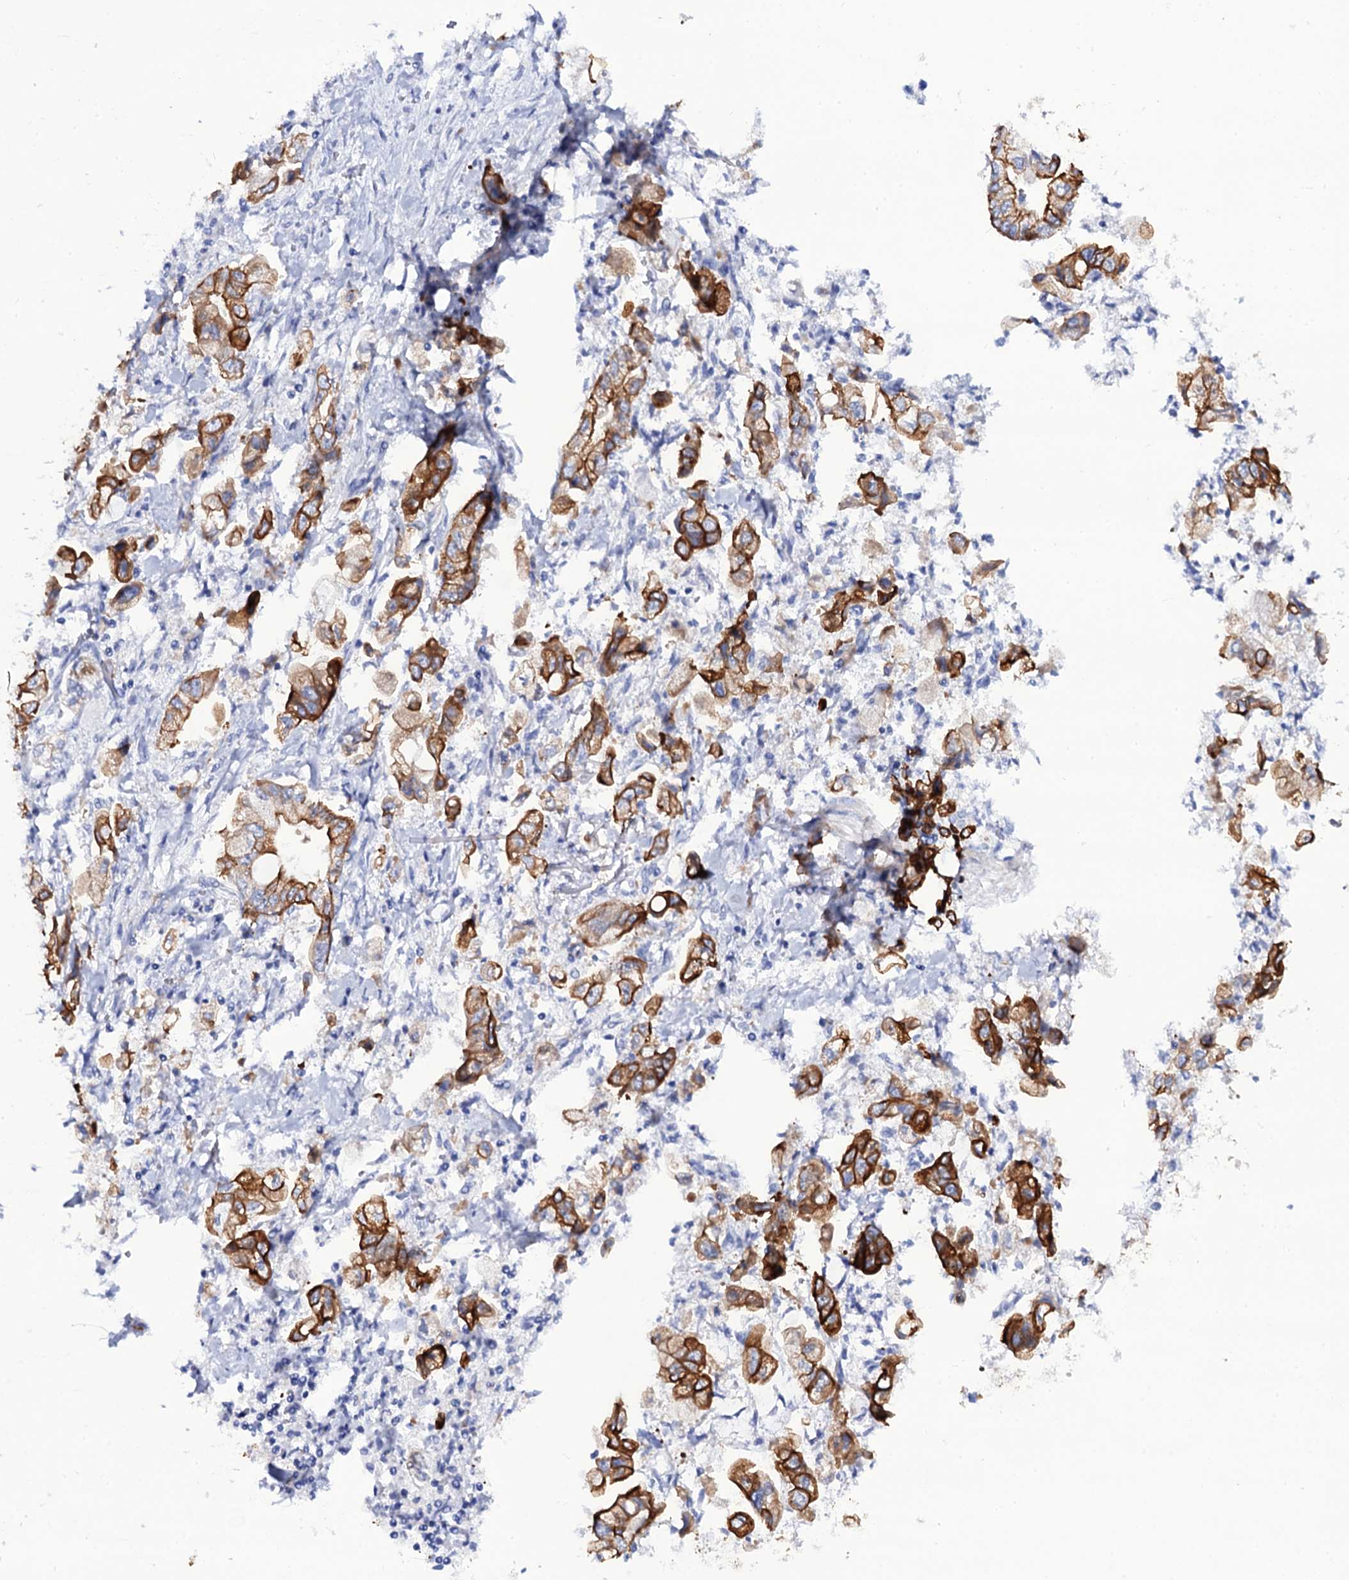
{"staining": {"intensity": "strong", "quantity": ">75%", "location": "cytoplasmic/membranous"}, "tissue": "stomach cancer", "cell_type": "Tumor cells", "image_type": "cancer", "snomed": [{"axis": "morphology", "description": "Adenocarcinoma, NOS"}, {"axis": "topography", "description": "Stomach"}], "caption": "The immunohistochemical stain labels strong cytoplasmic/membranous staining in tumor cells of stomach cancer tissue.", "gene": "RAB3IP", "patient": {"sex": "male", "age": 62}}